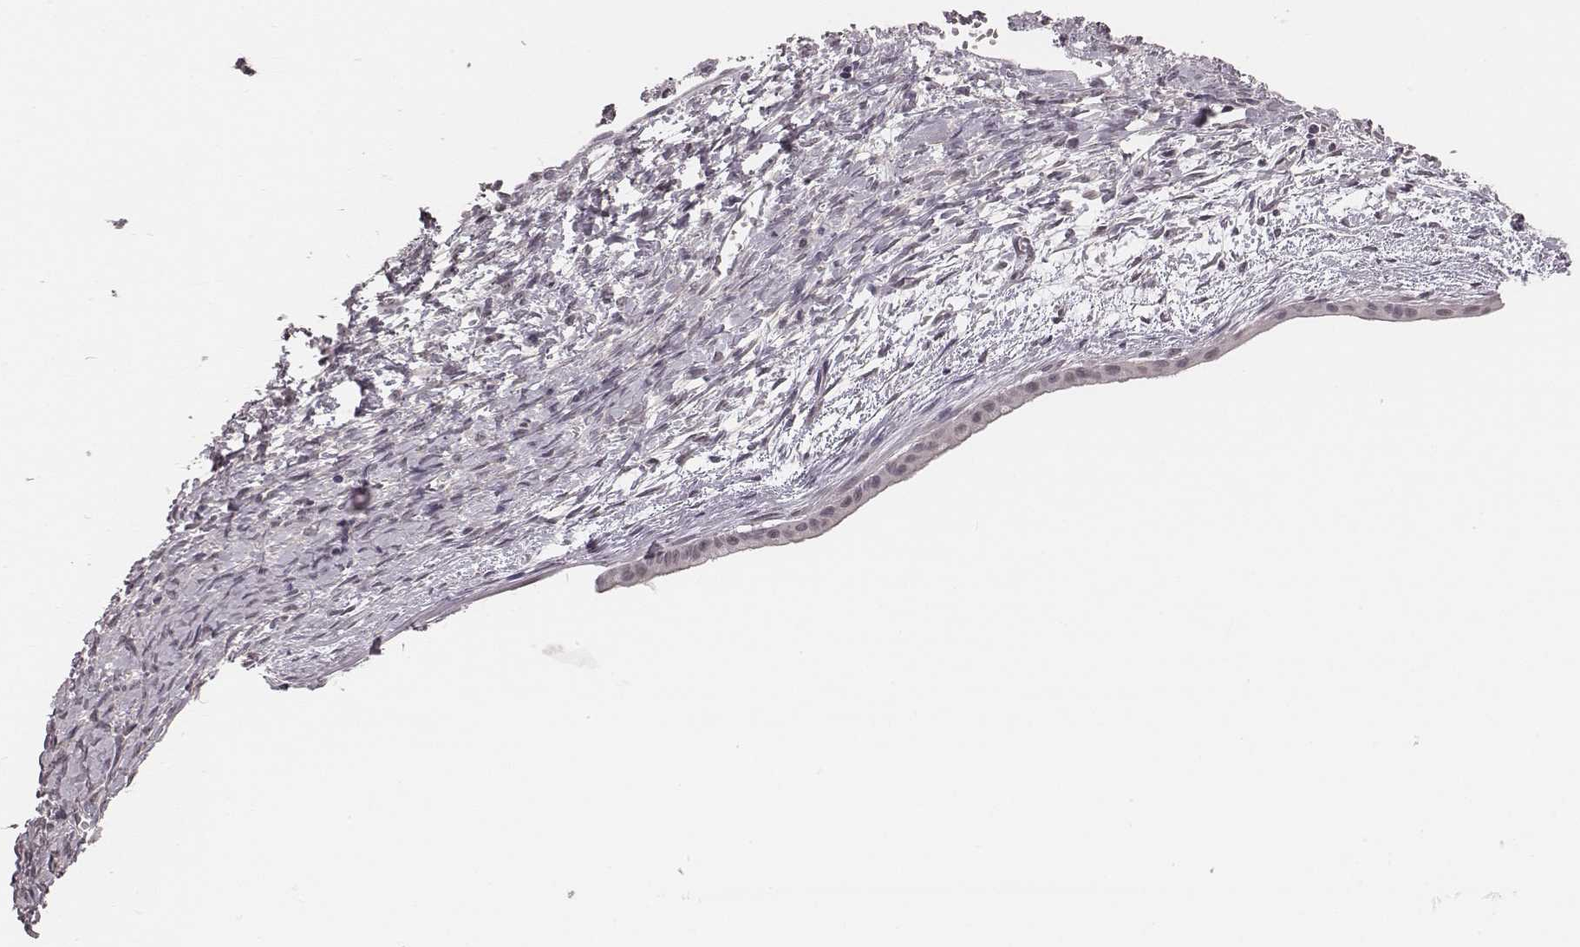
{"staining": {"intensity": "negative", "quantity": "none", "location": "none"}, "tissue": "ovarian cancer", "cell_type": "Tumor cells", "image_type": "cancer", "snomed": [{"axis": "morphology", "description": "Cystadenocarcinoma, mucinous, NOS"}, {"axis": "topography", "description": "Ovary"}], "caption": "This is an IHC histopathology image of ovarian cancer. There is no expression in tumor cells.", "gene": "RPGRIP1", "patient": {"sex": "female", "age": 41}}